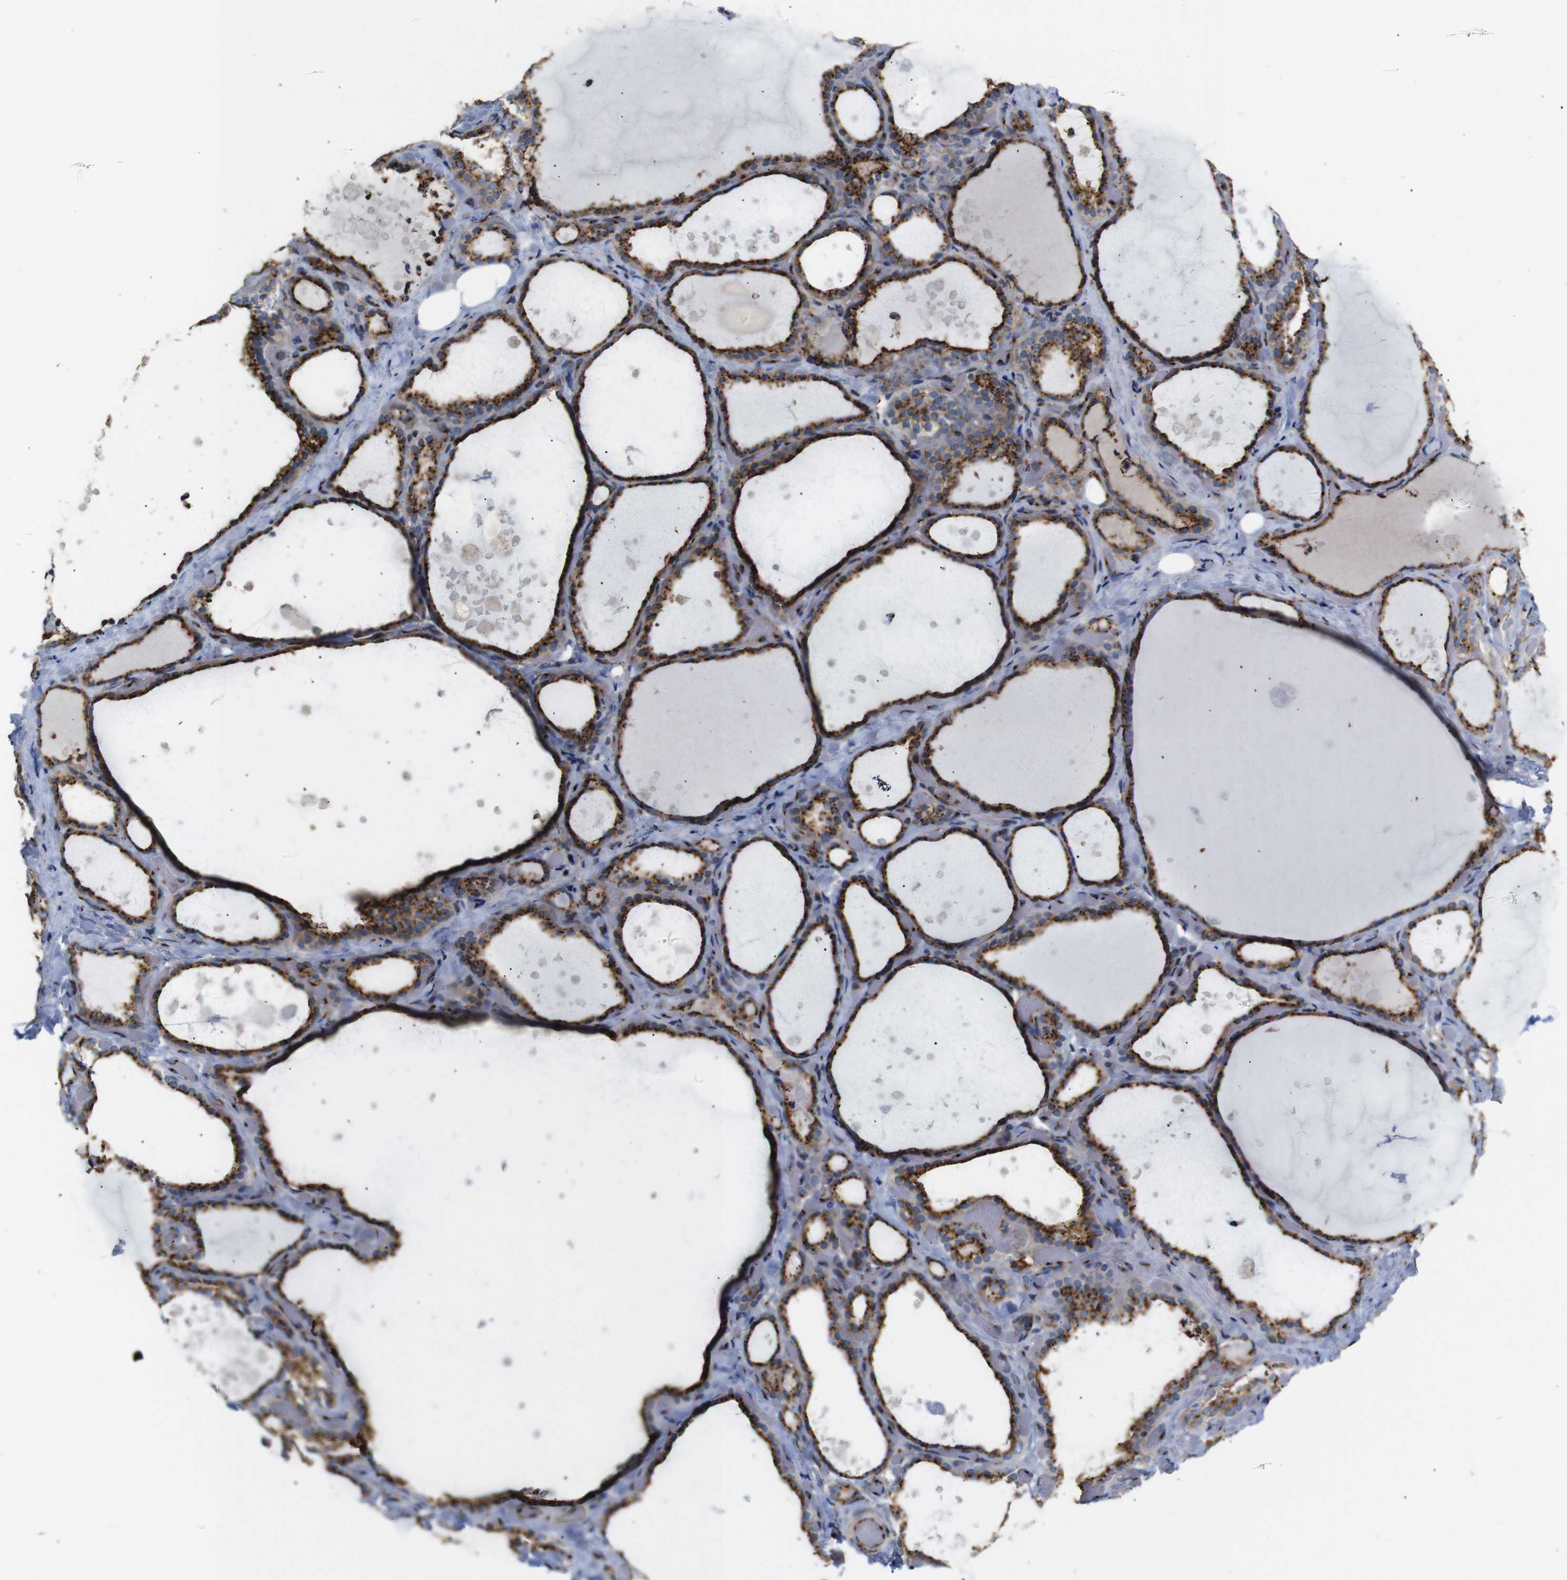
{"staining": {"intensity": "strong", "quantity": ">75%", "location": "cytoplasmic/membranous"}, "tissue": "thyroid gland", "cell_type": "Glandular cells", "image_type": "normal", "snomed": [{"axis": "morphology", "description": "Normal tissue, NOS"}, {"axis": "topography", "description": "Thyroid gland"}], "caption": "Immunohistochemical staining of benign human thyroid gland exhibits high levels of strong cytoplasmic/membranous staining in about >75% of glandular cells. (DAB (3,3'-diaminobenzidine) IHC, brown staining for protein, blue staining for nuclei).", "gene": "TGOLN2", "patient": {"sex": "female", "age": 44}}